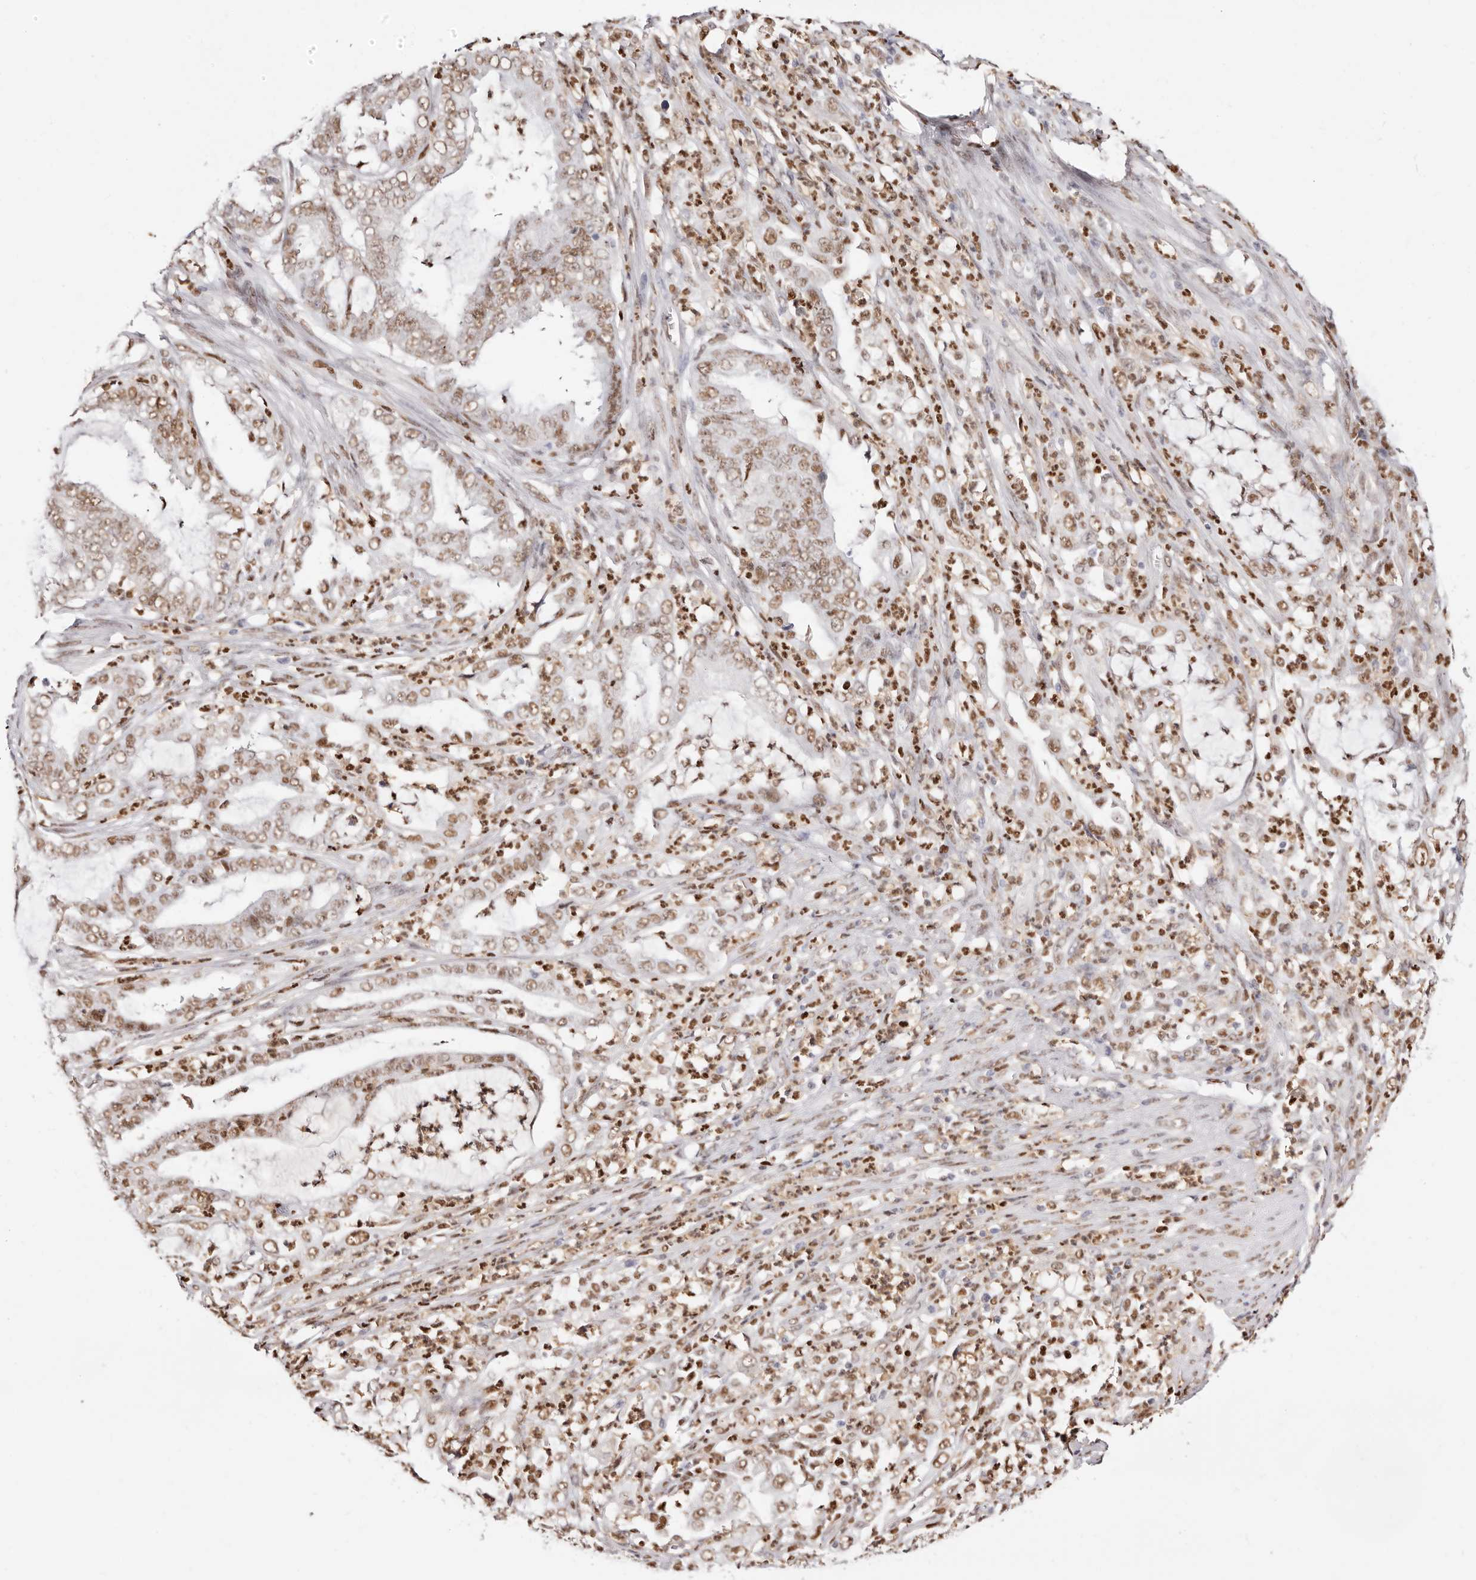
{"staining": {"intensity": "weak", "quantity": ">75%", "location": "nuclear"}, "tissue": "endometrial cancer", "cell_type": "Tumor cells", "image_type": "cancer", "snomed": [{"axis": "morphology", "description": "Adenocarcinoma, NOS"}, {"axis": "topography", "description": "Endometrium"}], "caption": "There is low levels of weak nuclear expression in tumor cells of adenocarcinoma (endometrial), as demonstrated by immunohistochemical staining (brown color).", "gene": "TKT", "patient": {"sex": "female", "age": 51}}